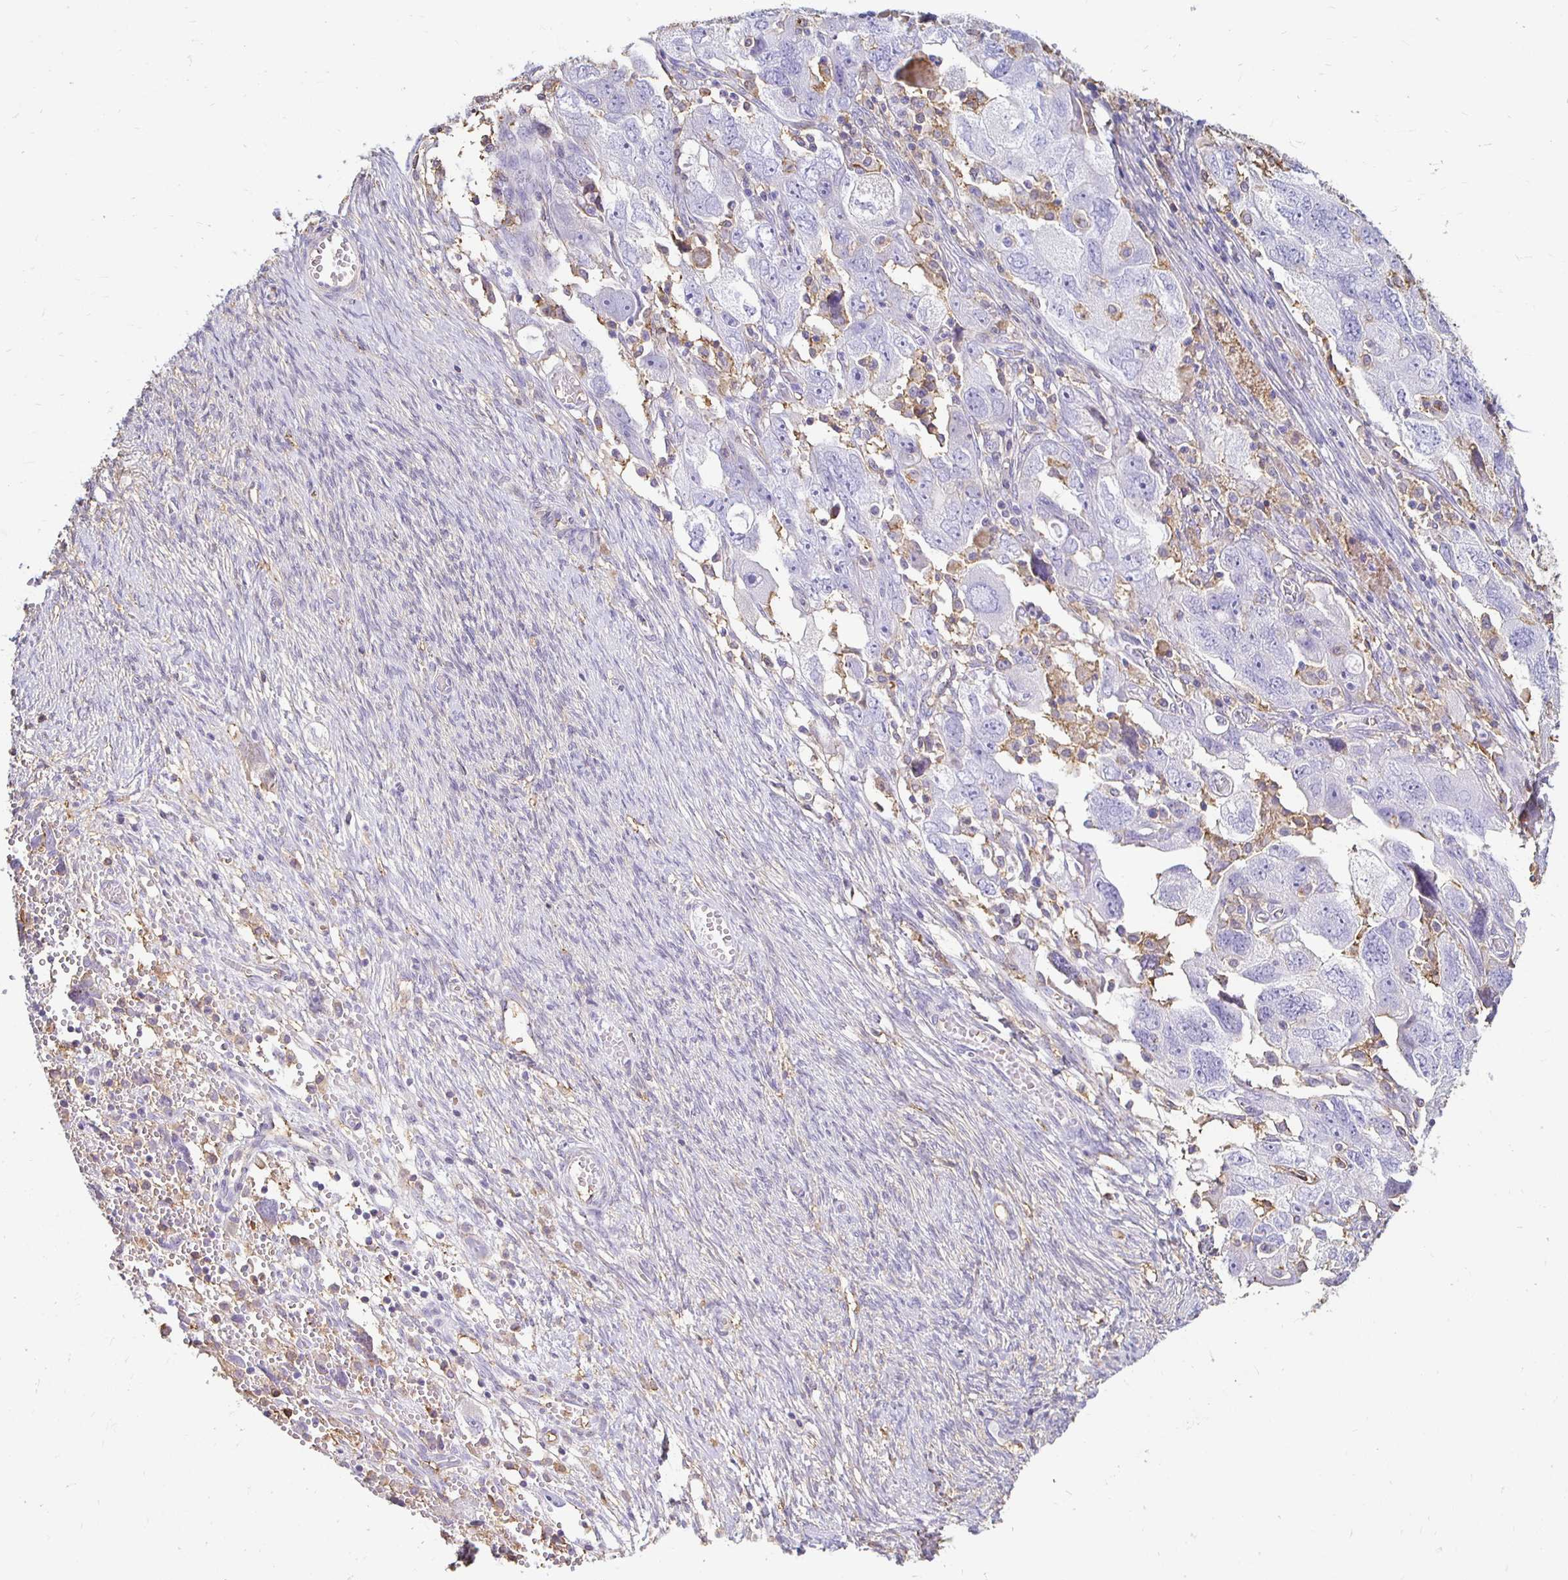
{"staining": {"intensity": "negative", "quantity": "none", "location": "none"}, "tissue": "ovarian cancer", "cell_type": "Tumor cells", "image_type": "cancer", "snomed": [{"axis": "morphology", "description": "Carcinoma, NOS"}, {"axis": "morphology", "description": "Cystadenocarcinoma, serous, NOS"}, {"axis": "topography", "description": "Ovary"}], "caption": "An IHC image of ovarian cancer (serous cystadenocarcinoma) is shown. There is no staining in tumor cells of ovarian cancer (serous cystadenocarcinoma).", "gene": "TAS1R3", "patient": {"sex": "female", "age": 69}}